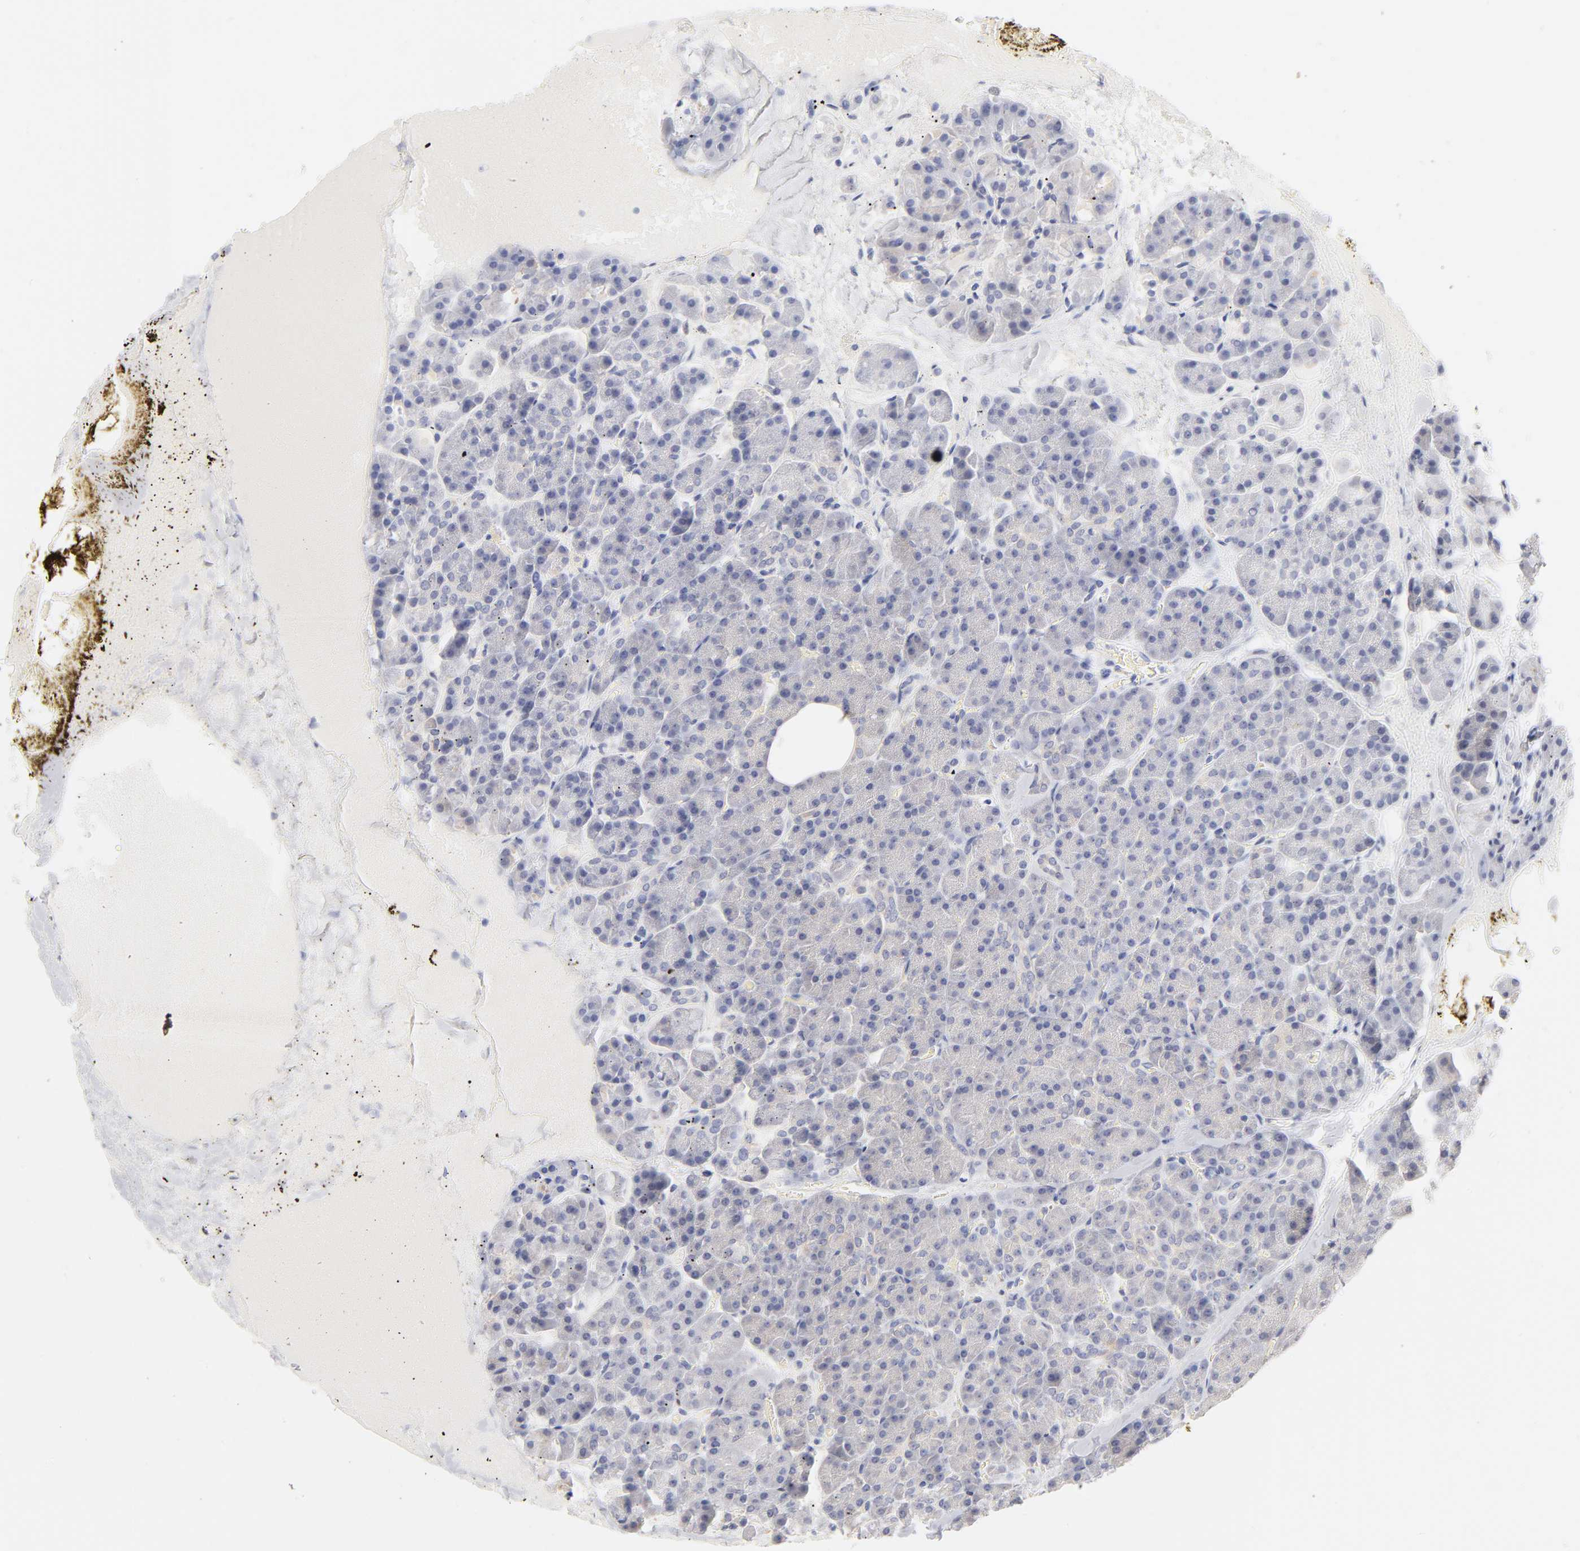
{"staining": {"intensity": "negative", "quantity": "none", "location": "none"}, "tissue": "pancreas", "cell_type": "Exocrine glandular cells", "image_type": "normal", "snomed": [{"axis": "morphology", "description": "Normal tissue, NOS"}, {"axis": "topography", "description": "Pancreas"}], "caption": "Immunohistochemistry photomicrograph of normal pancreas: pancreas stained with DAB (3,3'-diaminobenzidine) demonstrates no significant protein staining in exocrine glandular cells.", "gene": "MID1", "patient": {"sex": "female", "age": 35}}